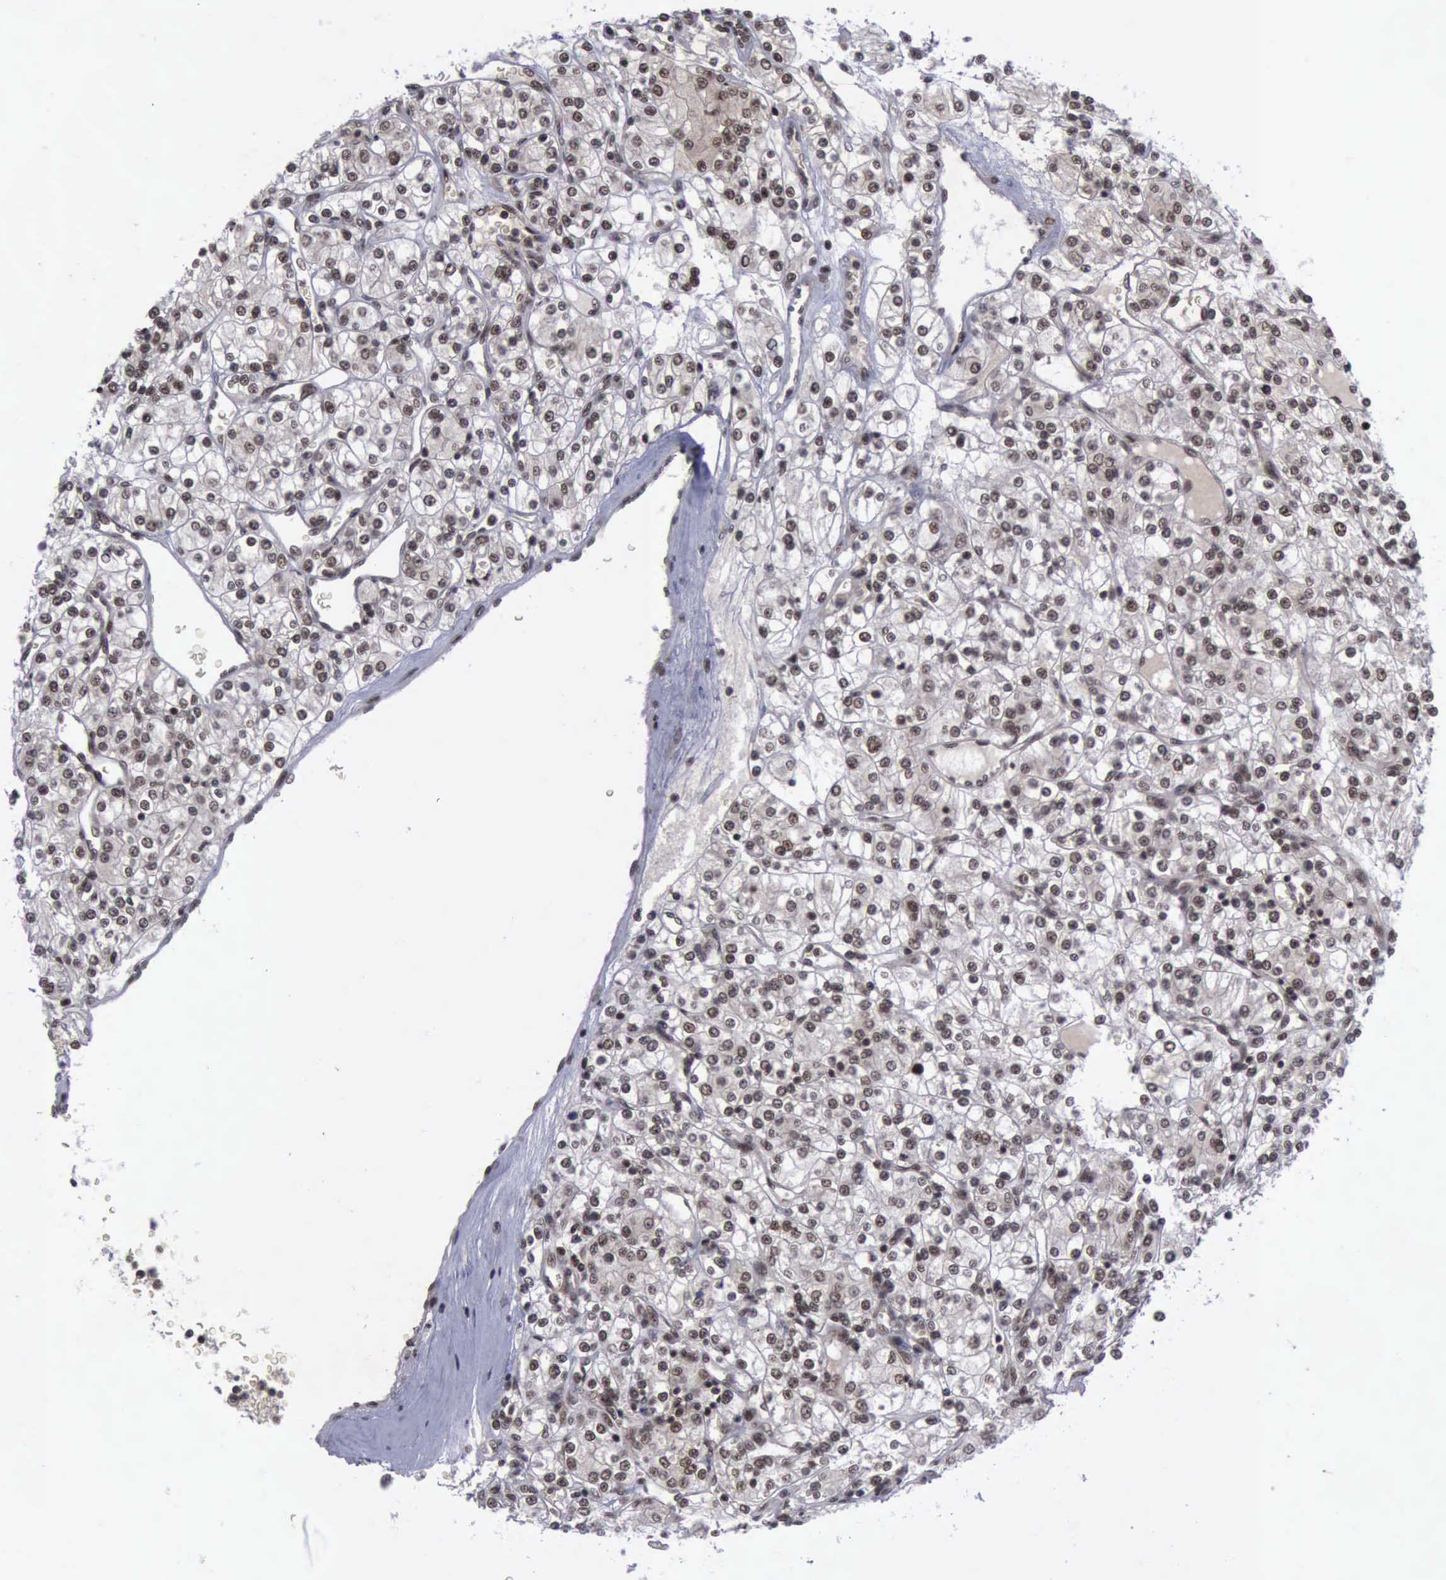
{"staining": {"intensity": "moderate", "quantity": ">75%", "location": "cytoplasmic/membranous,nuclear"}, "tissue": "renal cancer", "cell_type": "Tumor cells", "image_type": "cancer", "snomed": [{"axis": "morphology", "description": "Adenocarcinoma, NOS"}, {"axis": "topography", "description": "Kidney"}], "caption": "A brown stain shows moderate cytoplasmic/membranous and nuclear expression of a protein in human renal cancer tumor cells.", "gene": "ATM", "patient": {"sex": "female", "age": 62}}